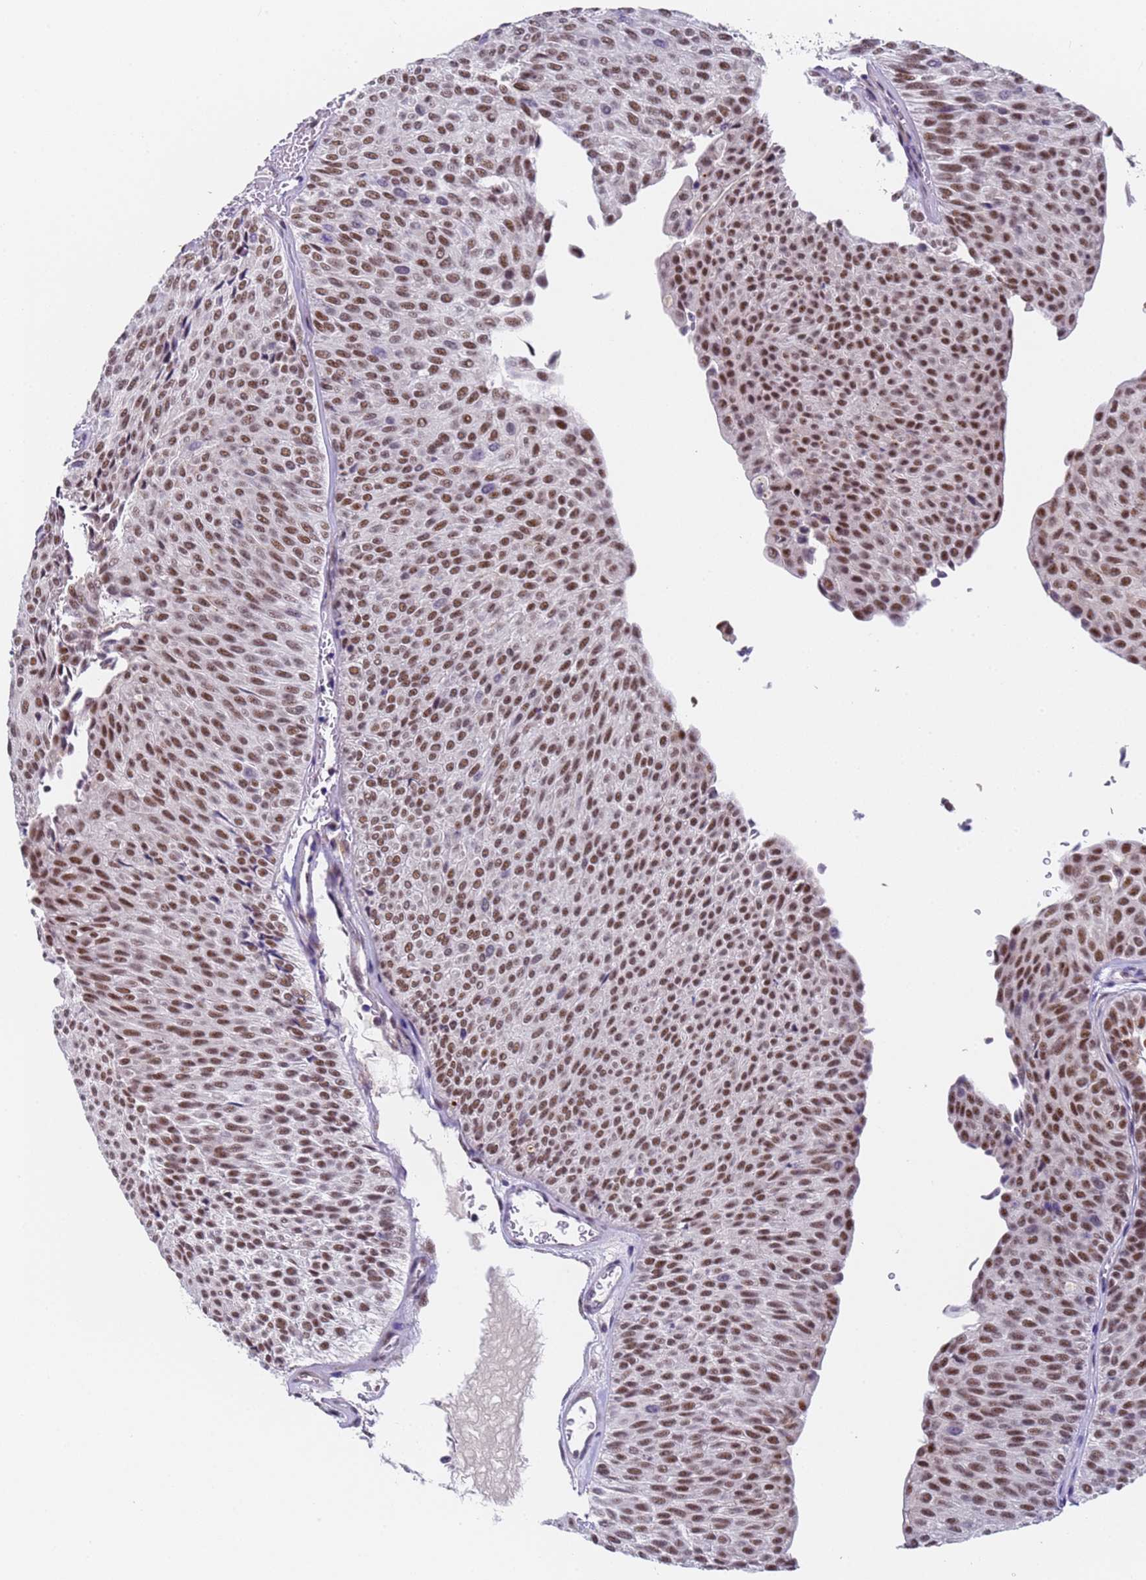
{"staining": {"intensity": "moderate", "quantity": ">75%", "location": "nuclear"}, "tissue": "urothelial cancer", "cell_type": "Tumor cells", "image_type": "cancer", "snomed": [{"axis": "morphology", "description": "Urothelial carcinoma, Low grade"}, {"axis": "topography", "description": "Urinary bladder"}], "caption": "Urothelial cancer stained for a protein (brown) demonstrates moderate nuclear positive positivity in about >75% of tumor cells.", "gene": "FNBP4", "patient": {"sex": "male", "age": 78}}